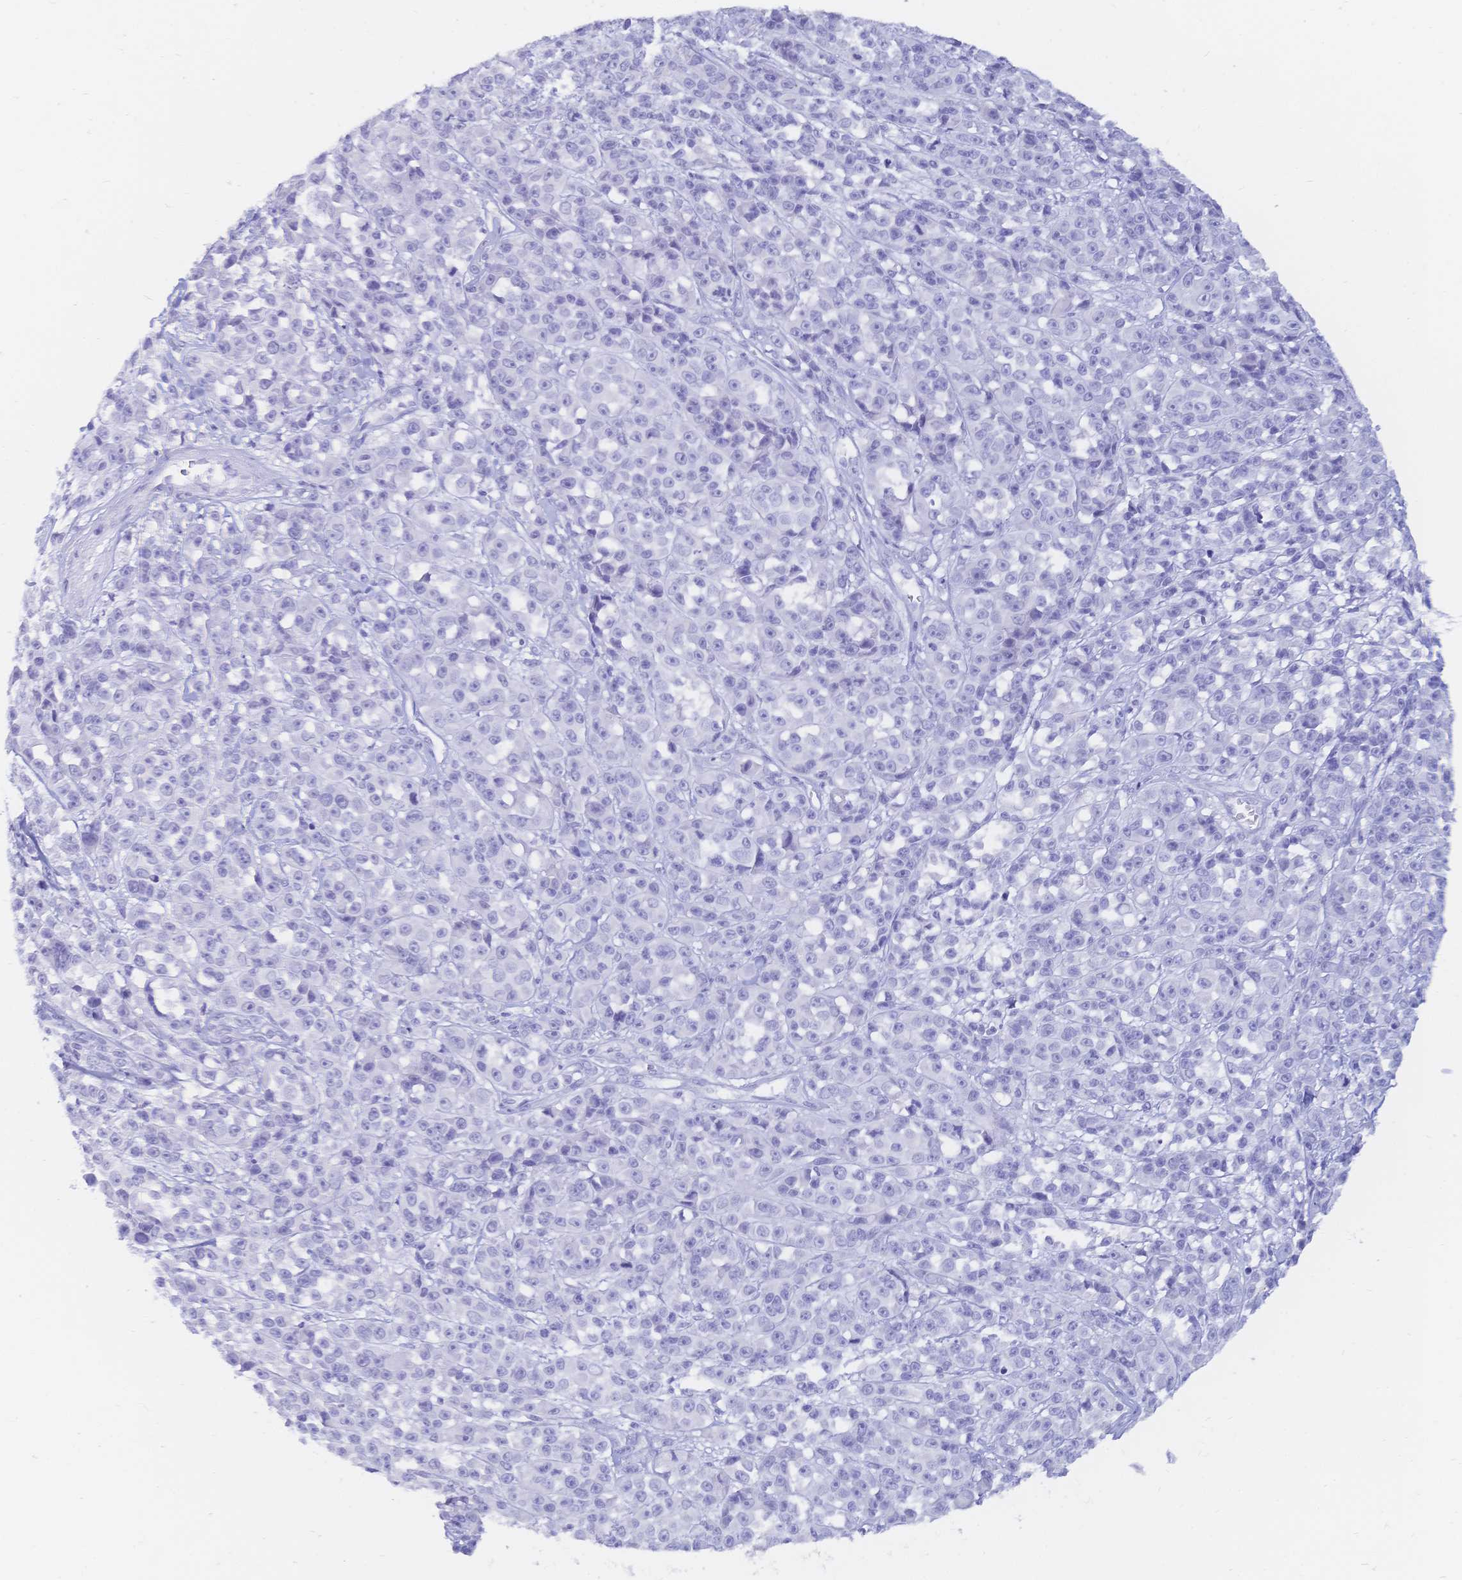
{"staining": {"intensity": "negative", "quantity": "none", "location": "none"}, "tissue": "melanoma", "cell_type": "Tumor cells", "image_type": "cancer", "snomed": [{"axis": "morphology", "description": "Malignant melanoma, NOS"}, {"axis": "topography", "description": "Skin"}, {"axis": "topography", "description": "Skin of back"}], "caption": "Tumor cells show no significant protein staining in melanoma.", "gene": "MEP1B", "patient": {"sex": "male", "age": 91}}